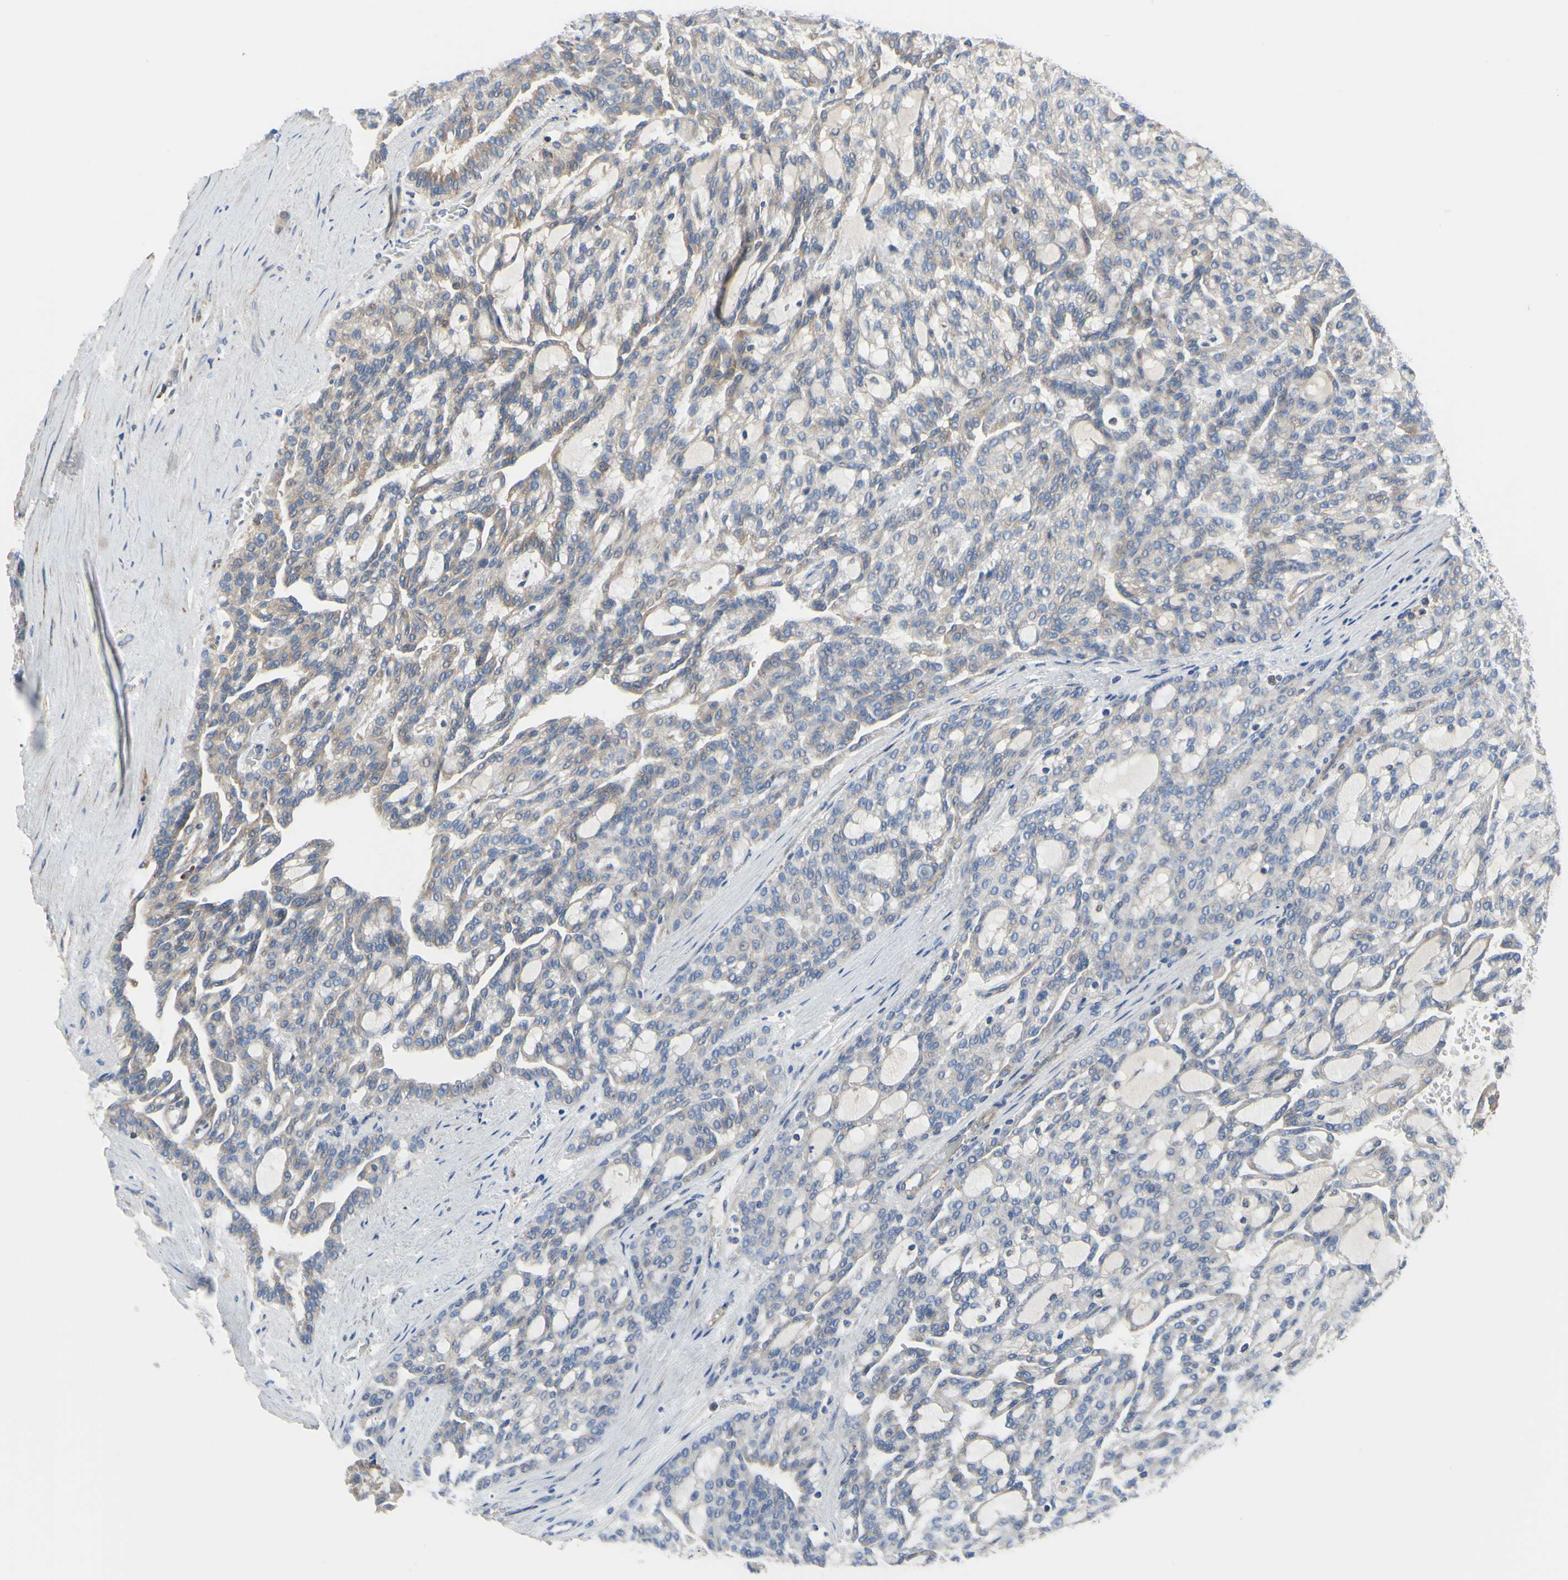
{"staining": {"intensity": "weak", "quantity": "<25%", "location": "cytoplasmic/membranous"}, "tissue": "renal cancer", "cell_type": "Tumor cells", "image_type": "cancer", "snomed": [{"axis": "morphology", "description": "Adenocarcinoma, NOS"}, {"axis": "topography", "description": "Kidney"}], "caption": "Immunohistochemistry (IHC) of adenocarcinoma (renal) exhibits no positivity in tumor cells. Brightfield microscopy of immunohistochemistry (IHC) stained with DAB (brown) and hematoxylin (blue), captured at high magnification.", "gene": "BECN1", "patient": {"sex": "male", "age": 63}}